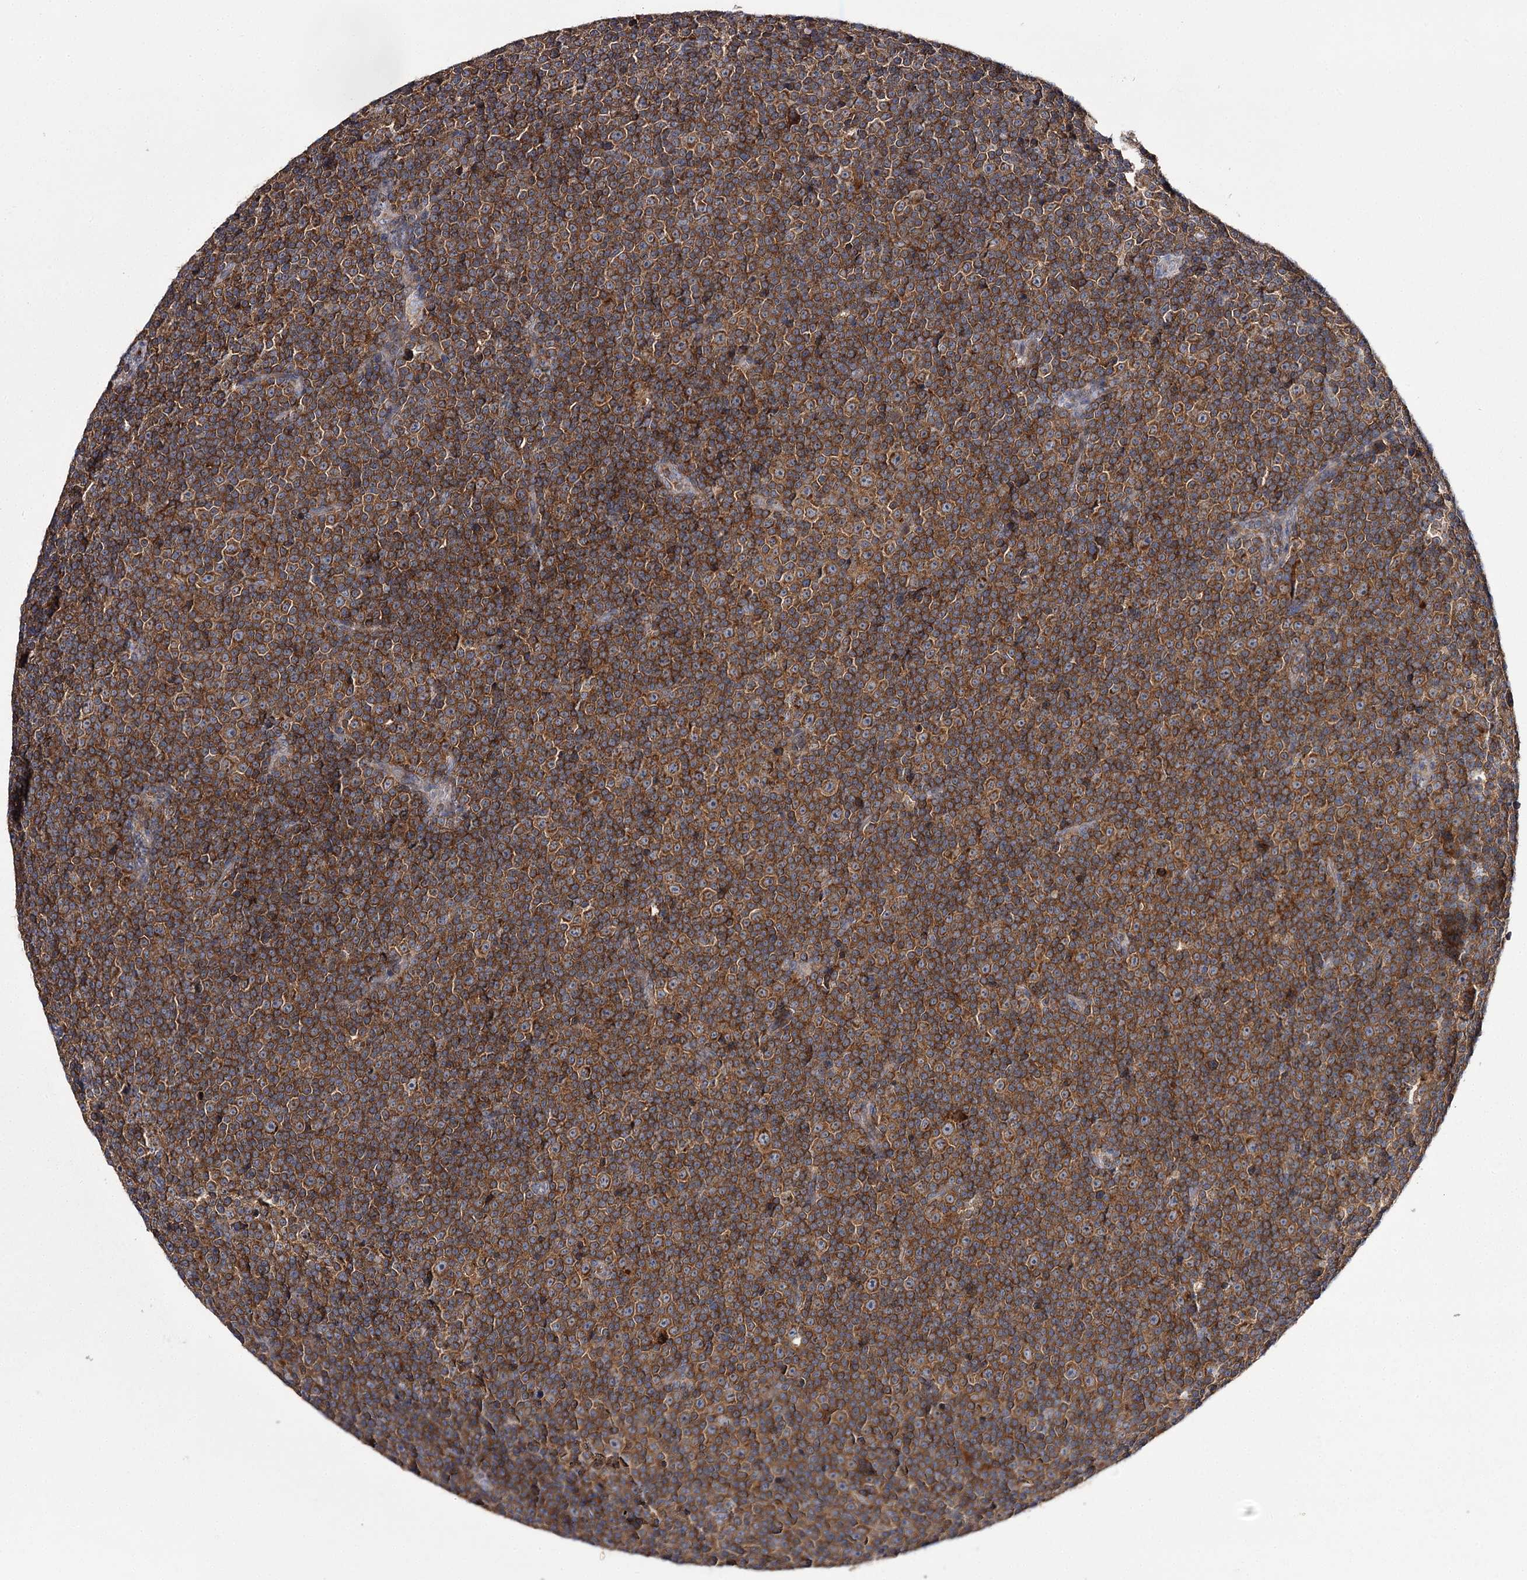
{"staining": {"intensity": "moderate", "quantity": ">75%", "location": "cytoplasmic/membranous"}, "tissue": "lymphoma", "cell_type": "Tumor cells", "image_type": "cancer", "snomed": [{"axis": "morphology", "description": "Malignant lymphoma, non-Hodgkin's type, Low grade"}, {"axis": "topography", "description": "Lymph node"}], "caption": "DAB (3,3'-diaminobenzidine) immunohistochemical staining of human low-grade malignant lymphoma, non-Hodgkin's type shows moderate cytoplasmic/membranous protein expression in approximately >75% of tumor cells.", "gene": "RASSF6", "patient": {"sex": "female", "age": 67}}